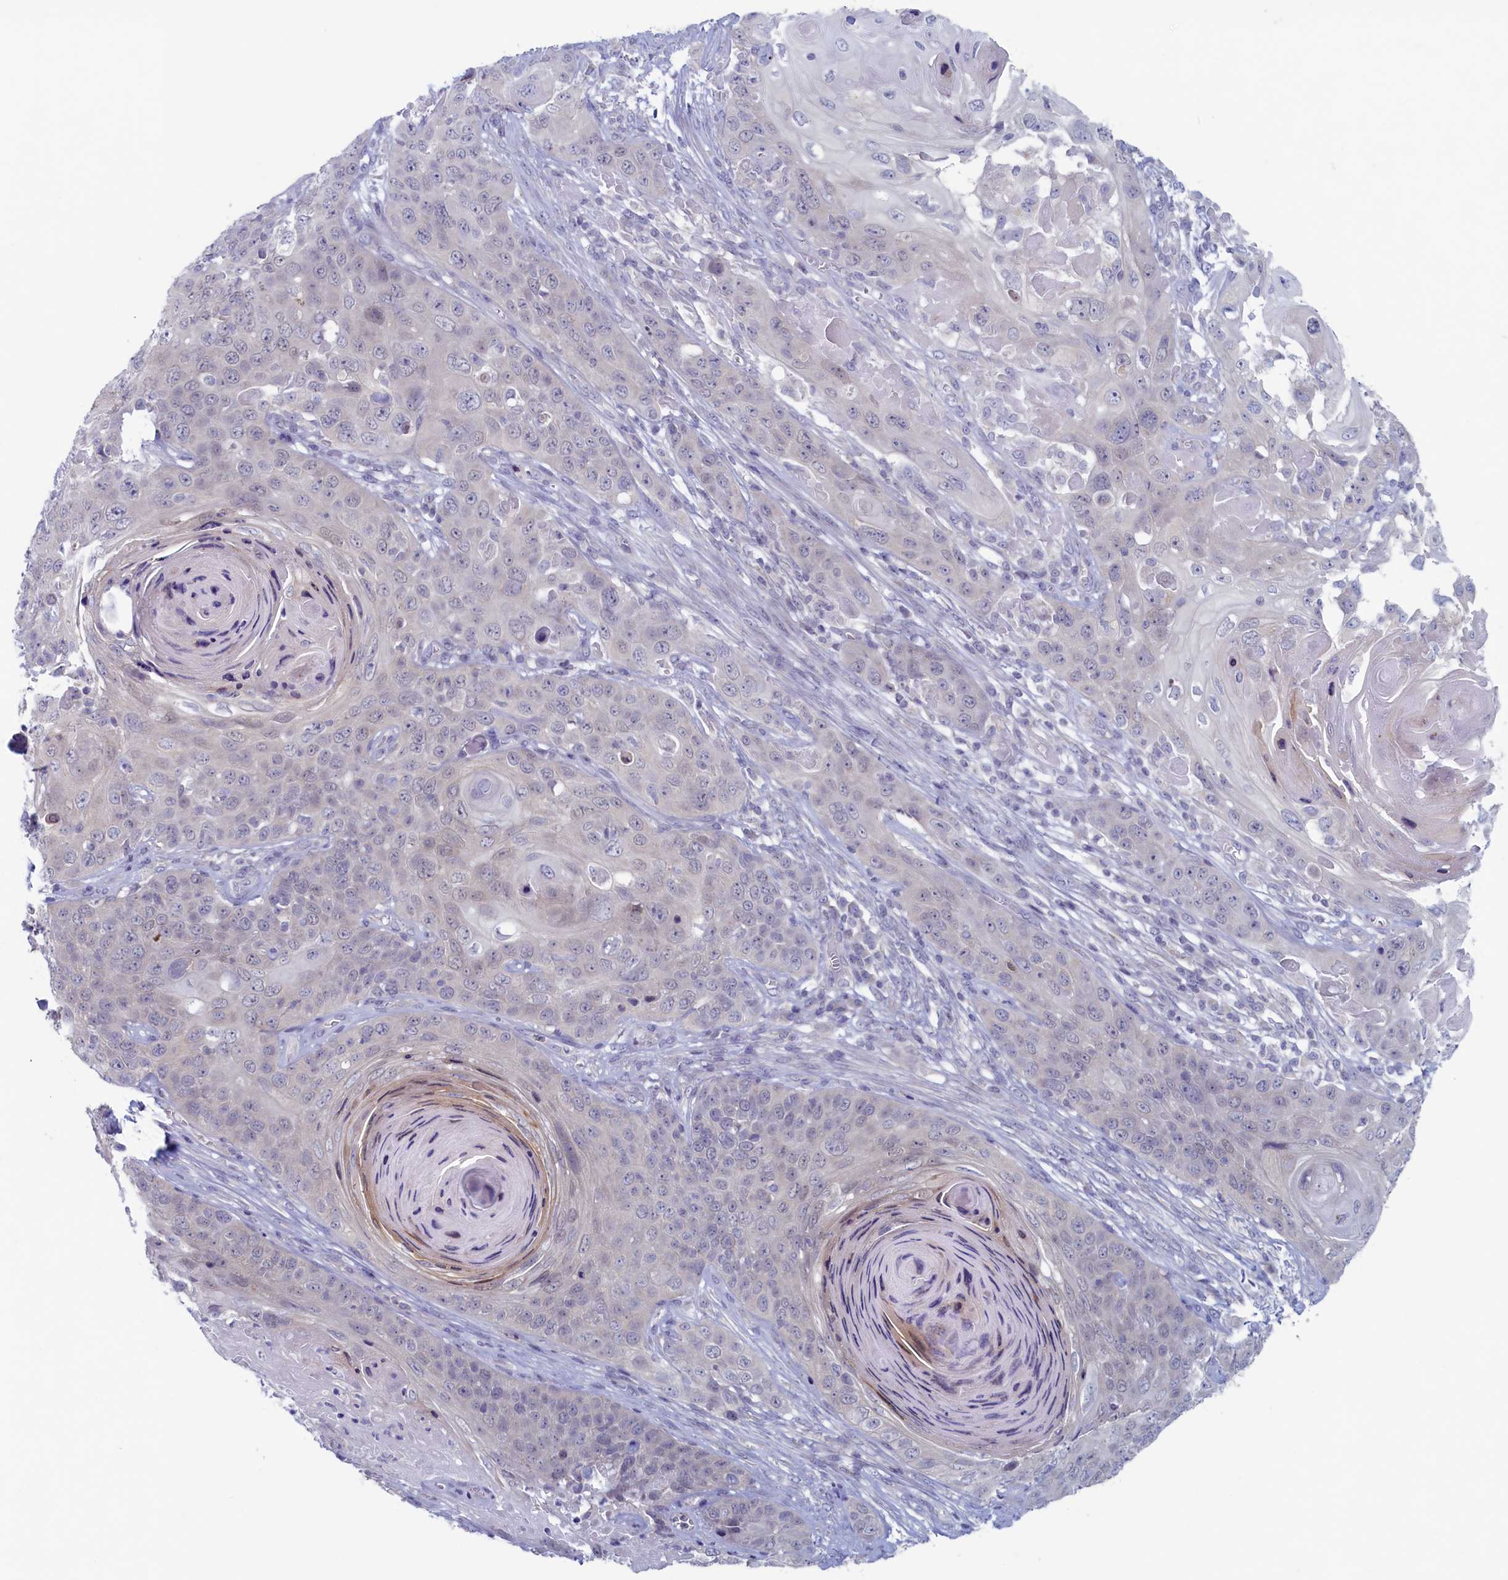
{"staining": {"intensity": "negative", "quantity": "none", "location": "none"}, "tissue": "skin cancer", "cell_type": "Tumor cells", "image_type": "cancer", "snomed": [{"axis": "morphology", "description": "Squamous cell carcinoma, NOS"}, {"axis": "topography", "description": "Skin"}], "caption": "A high-resolution image shows immunohistochemistry (IHC) staining of skin squamous cell carcinoma, which shows no significant staining in tumor cells.", "gene": "WDR76", "patient": {"sex": "male", "age": 55}}